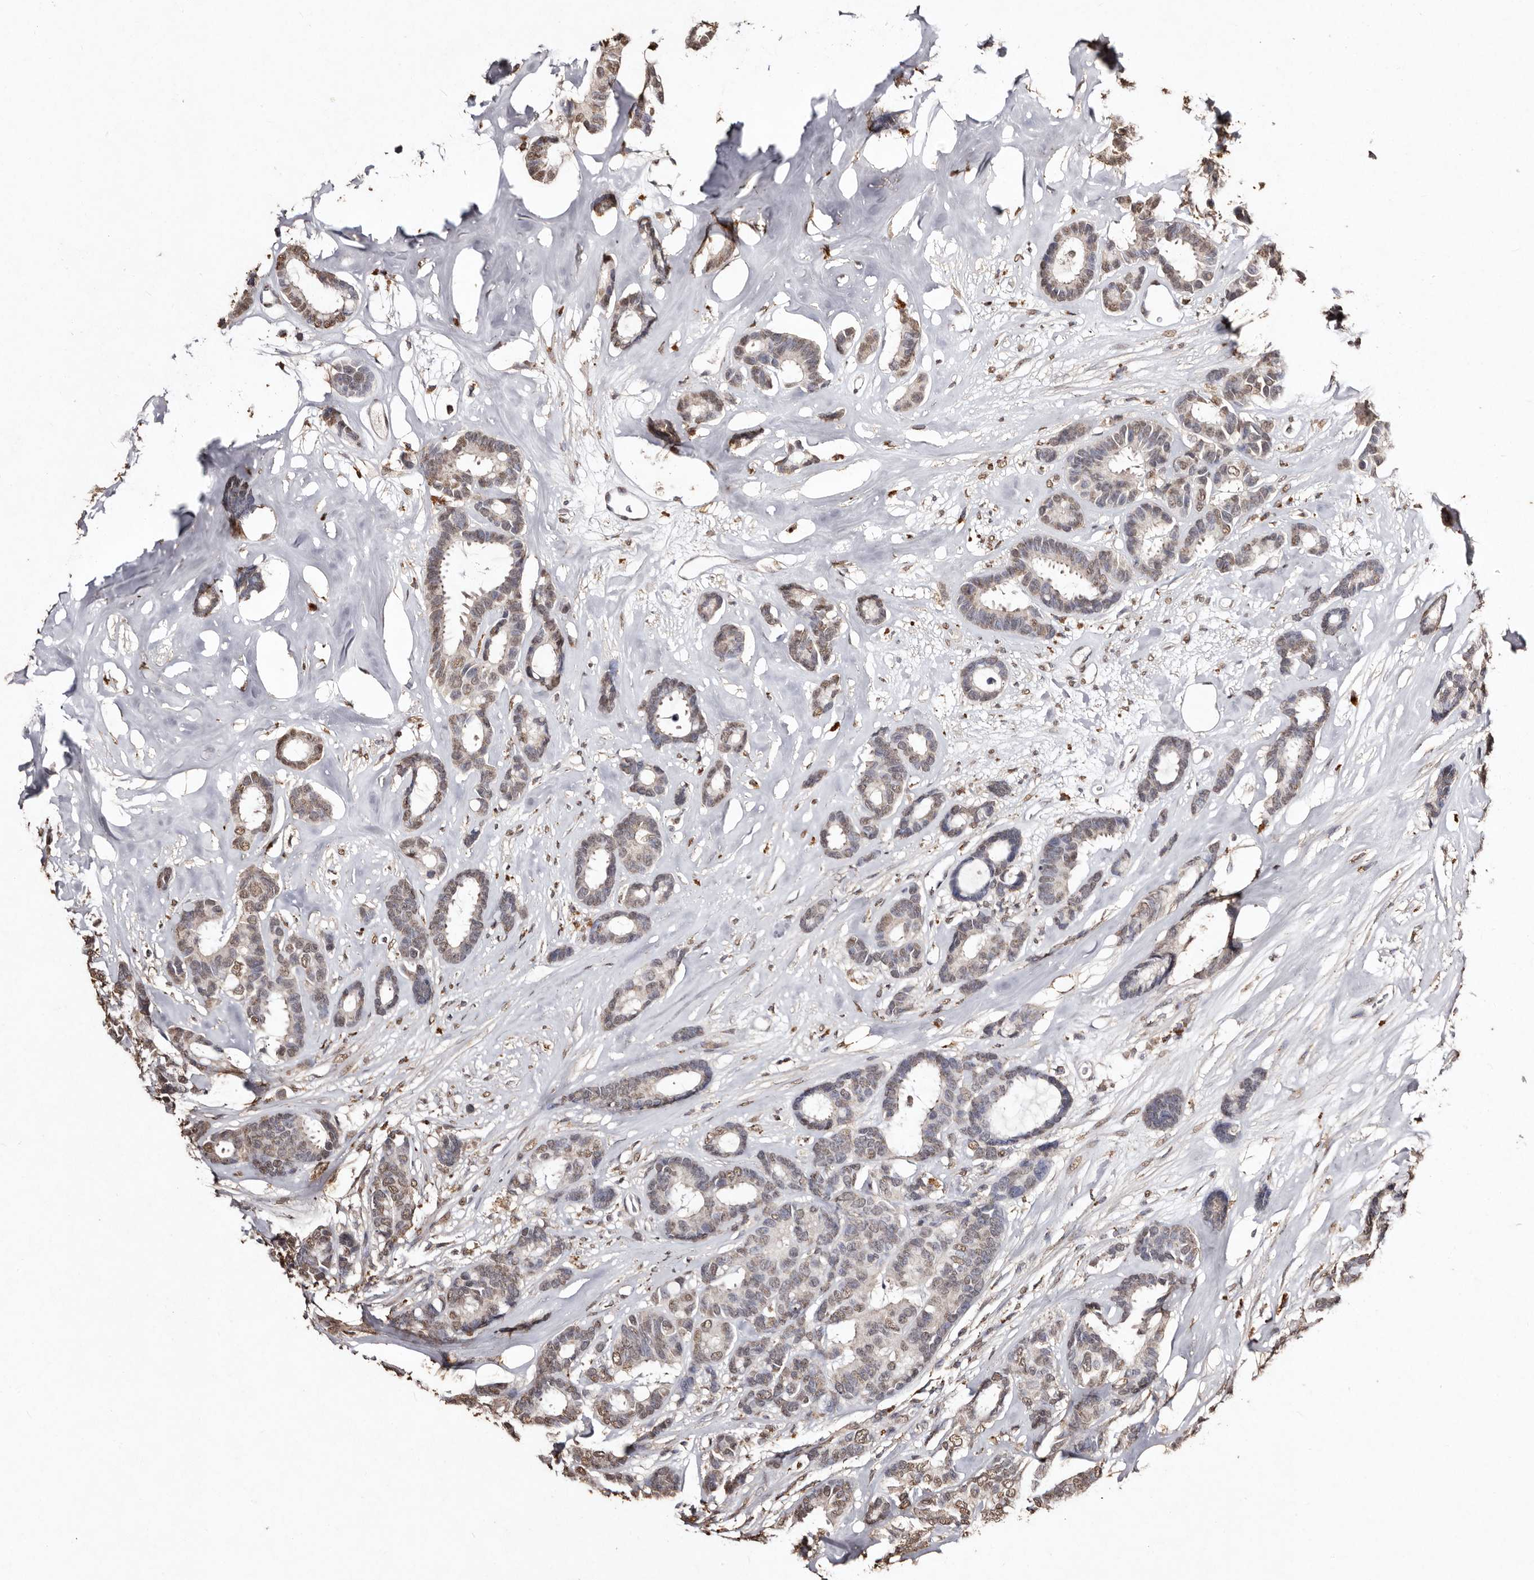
{"staining": {"intensity": "moderate", "quantity": "25%-75%", "location": "nuclear"}, "tissue": "breast cancer", "cell_type": "Tumor cells", "image_type": "cancer", "snomed": [{"axis": "morphology", "description": "Duct carcinoma"}, {"axis": "topography", "description": "Breast"}], "caption": "Intraductal carcinoma (breast) stained for a protein exhibits moderate nuclear positivity in tumor cells.", "gene": "ERBB4", "patient": {"sex": "female", "age": 87}}